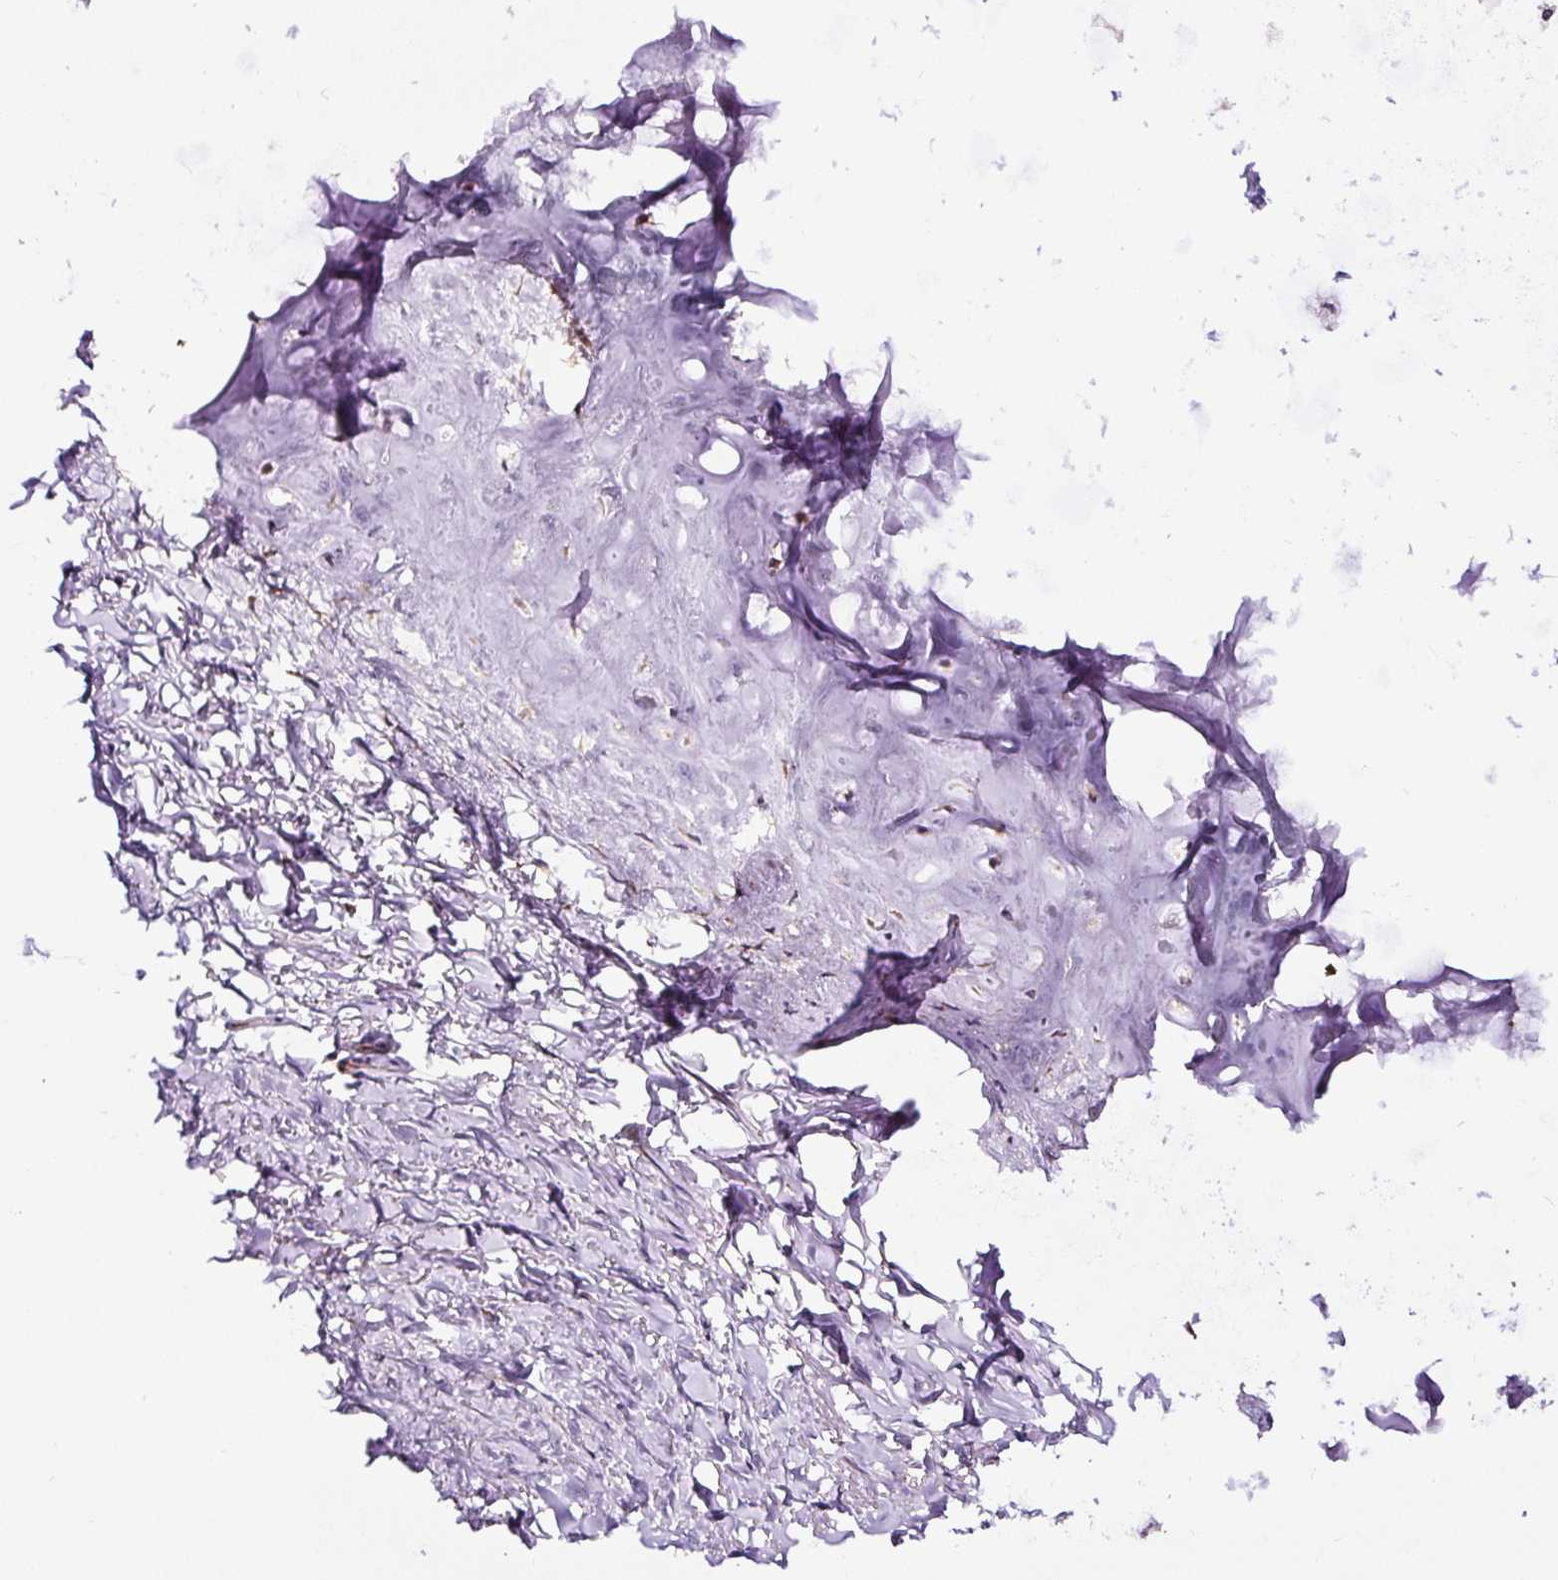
{"staining": {"intensity": "negative", "quantity": "none", "location": "none"}, "tissue": "soft tissue", "cell_type": "Chondrocytes", "image_type": "normal", "snomed": [{"axis": "morphology", "description": "Normal tissue, NOS"}, {"axis": "topography", "description": "Bronchus"}], "caption": "High magnification brightfield microscopy of unremarkable soft tissue stained with DAB (brown) and counterstained with hematoxylin (blue): chondrocytes show no significant expression. (Brightfield microscopy of DAB (3,3'-diaminobenzidine) IHC at high magnification).", "gene": "KDM4E", "patient": {"sex": "male", "age": 70}}